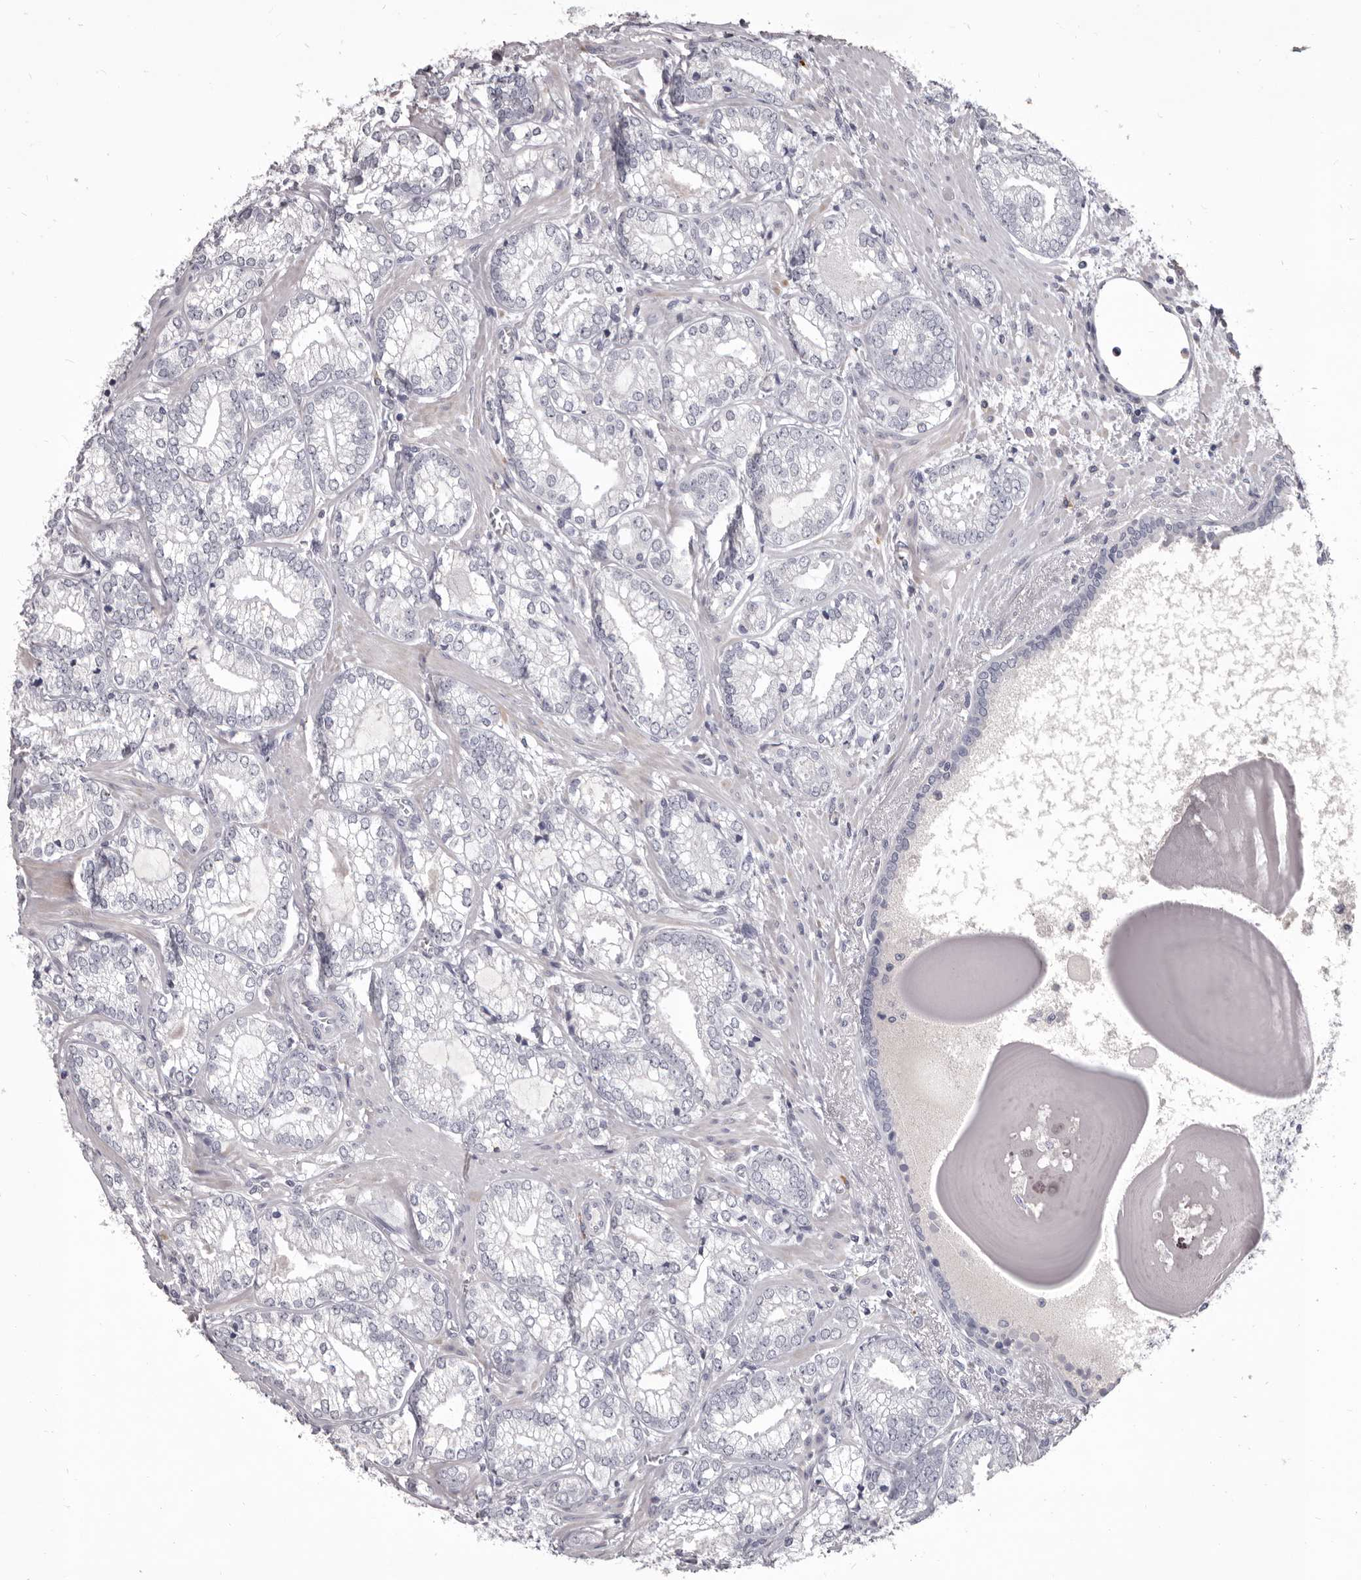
{"staining": {"intensity": "negative", "quantity": "none", "location": "none"}, "tissue": "prostate cancer", "cell_type": "Tumor cells", "image_type": "cancer", "snomed": [{"axis": "morphology", "description": "Normal morphology"}, {"axis": "morphology", "description": "Adenocarcinoma, Low grade"}, {"axis": "topography", "description": "Prostate"}], "caption": "IHC photomicrograph of neoplastic tissue: human prostate cancer (low-grade adenocarcinoma) stained with DAB (3,3'-diaminobenzidine) displays no significant protein expression in tumor cells.", "gene": "GZMH", "patient": {"sex": "male", "age": 72}}